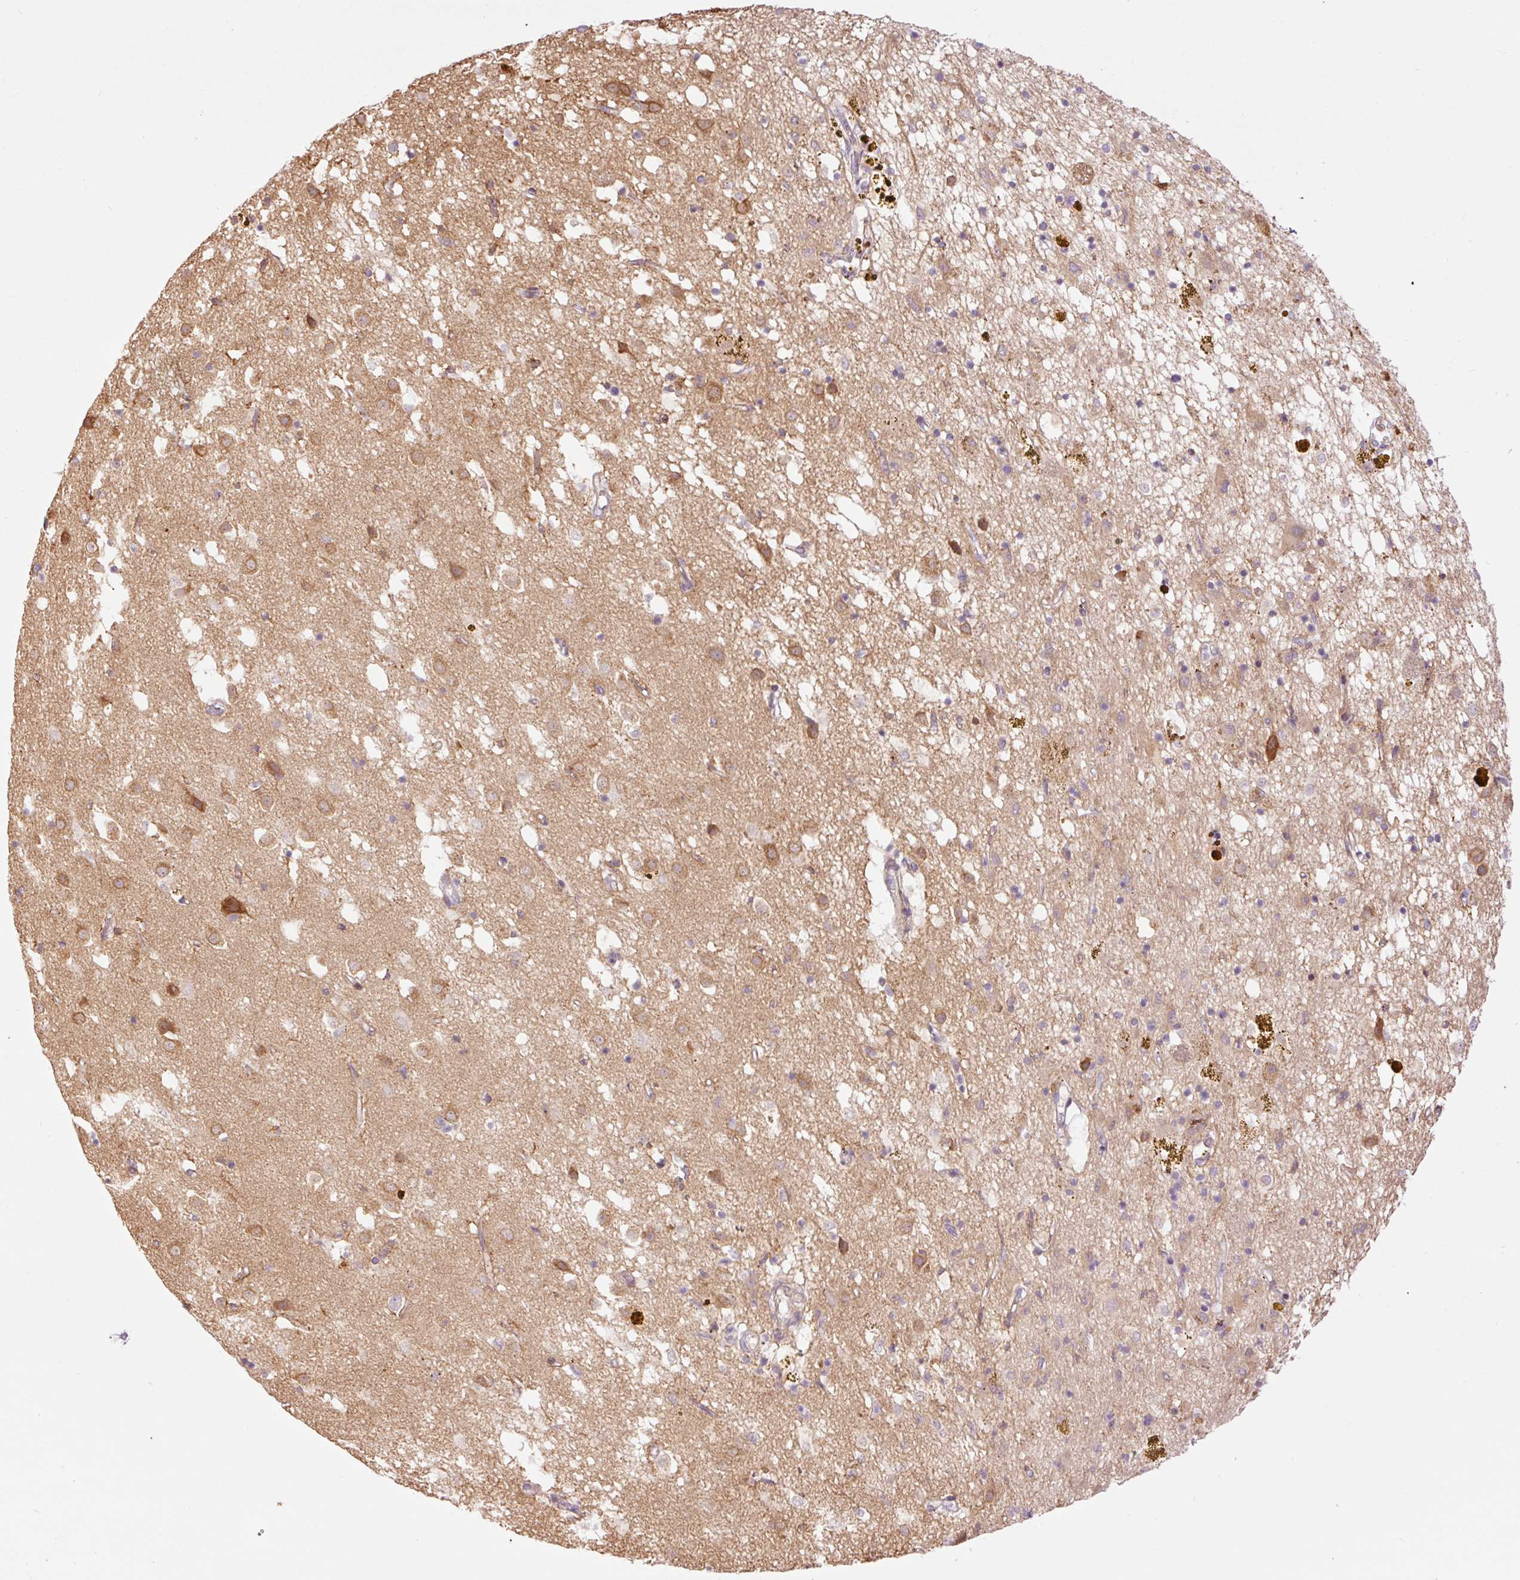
{"staining": {"intensity": "moderate", "quantity": "25%-75%", "location": "cytoplasmic/membranous"}, "tissue": "caudate", "cell_type": "Glial cells", "image_type": "normal", "snomed": [{"axis": "morphology", "description": "Normal tissue, NOS"}, {"axis": "topography", "description": "Lateral ventricle wall"}], "caption": "Protein staining of unremarkable caudate exhibits moderate cytoplasmic/membranous expression in about 25%-75% of glial cells.", "gene": "SLC29A3", "patient": {"sex": "male", "age": 58}}